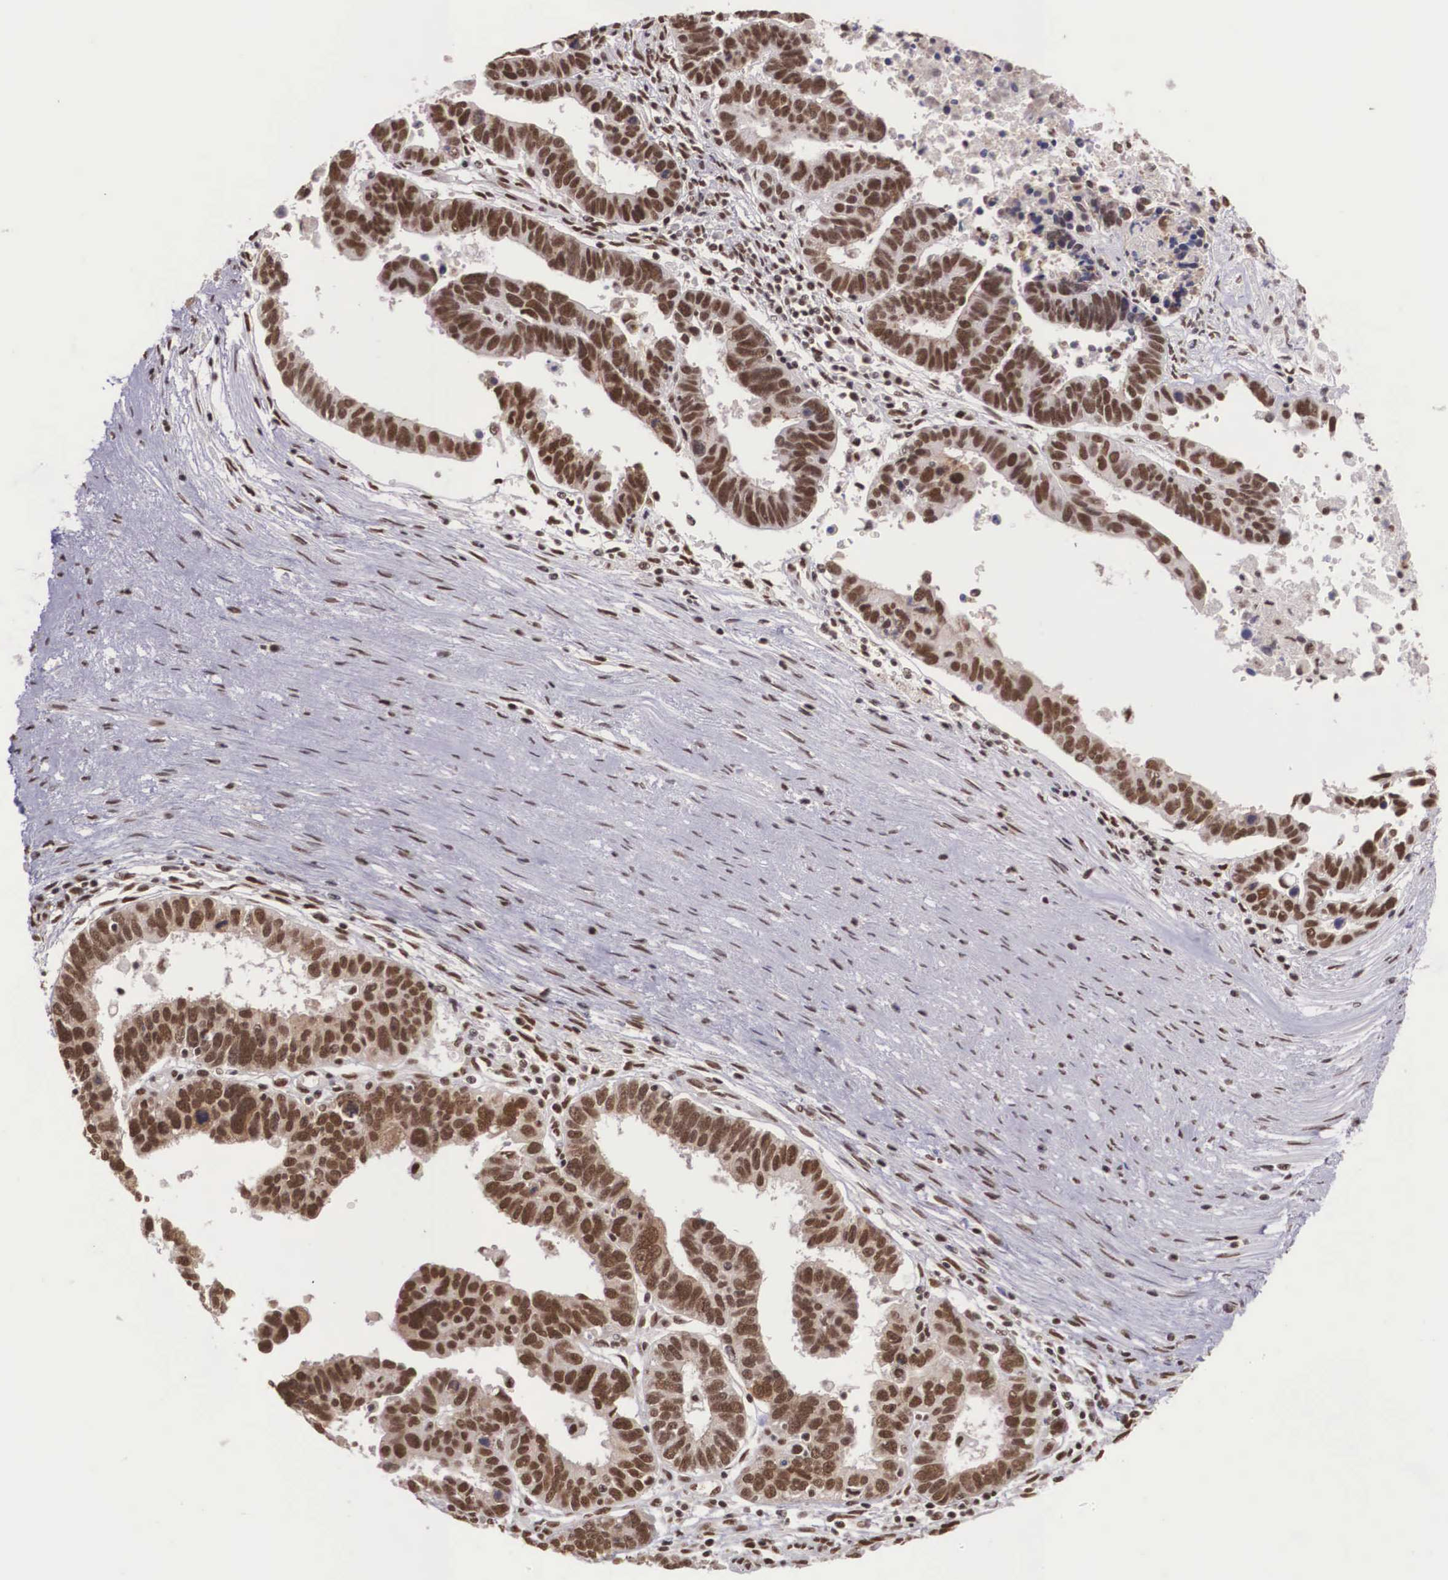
{"staining": {"intensity": "strong", "quantity": ">75%", "location": "cytoplasmic/membranous,nuclear"}, "tissue": "ovarian cancer", "cell_type": "Tumor cells", "image_type": "cancer", "snomed": [{"axis": "morphology", "description": "Carcinoma, endometroid"}, {"axis": "morphology", "description": "Cystadenocarcinoma, serous, NOS"}, {"axis": "topography", "description": "Ovary"}], "caption": "DAB immunohistochemical staining of ovarian cancer displays strong cytoplasmic/membranous and nuclear protein expression in about >75% of tumor cells.", "gene": "POLR2F", "patient": {"sex": "female", "age": 45}}